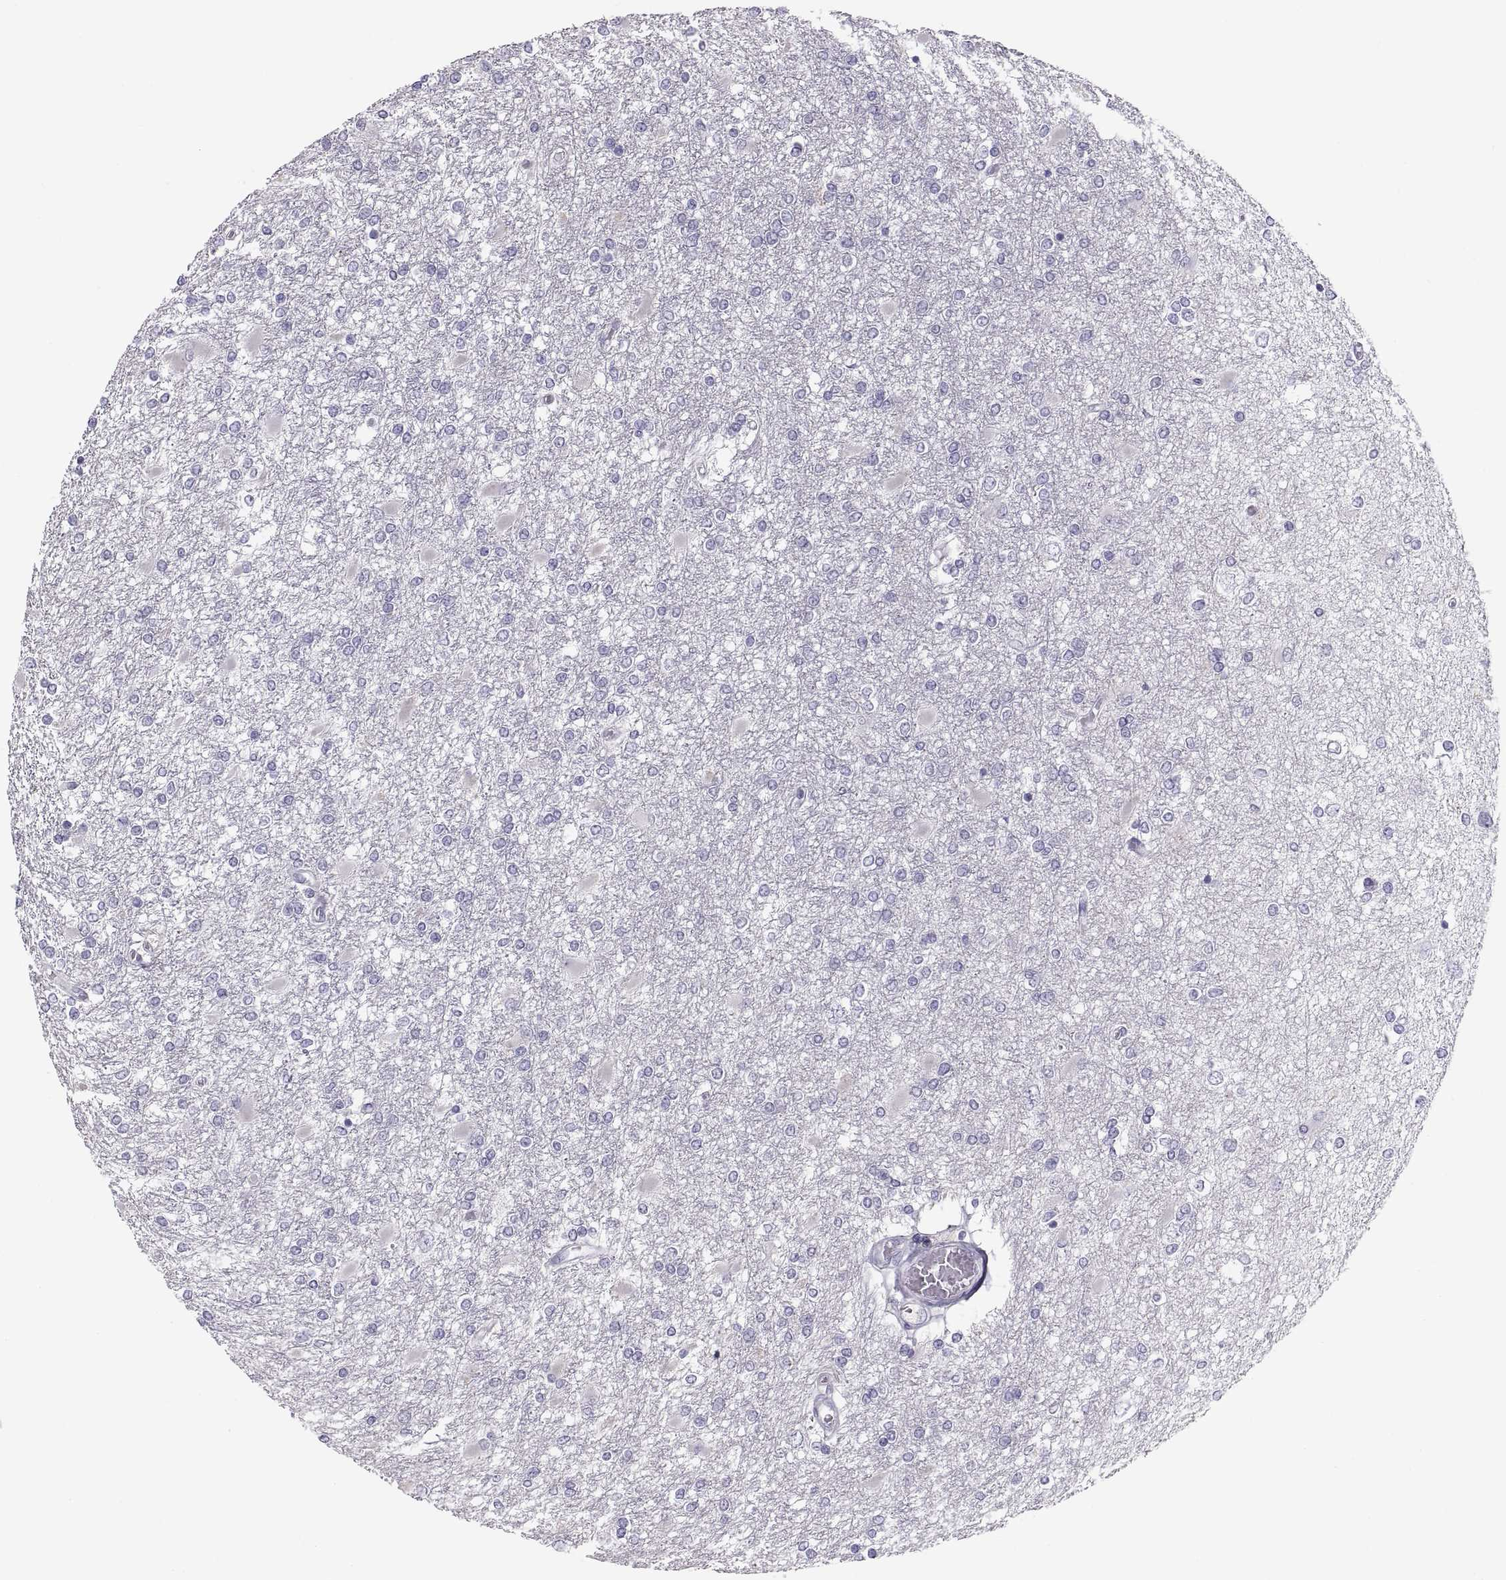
{"staining": {"intensity": "negative", "quantity": "none", "location": "none"}, "tissue": "glioma", "cell_type": "Tumor cells", "image_type": "cancer", "snomed": [{"axis": "morphology", "description": "Glioma, malignant, High grade"}, {"axis": "topography", "description": "Cerebral cortex"}], "caption": "DAB immunohistochemical staining of glioma reveals no significant expression in tumor cells.", "gene": "MAGEB2", "patient": {"sex": "male", "age": 79}}